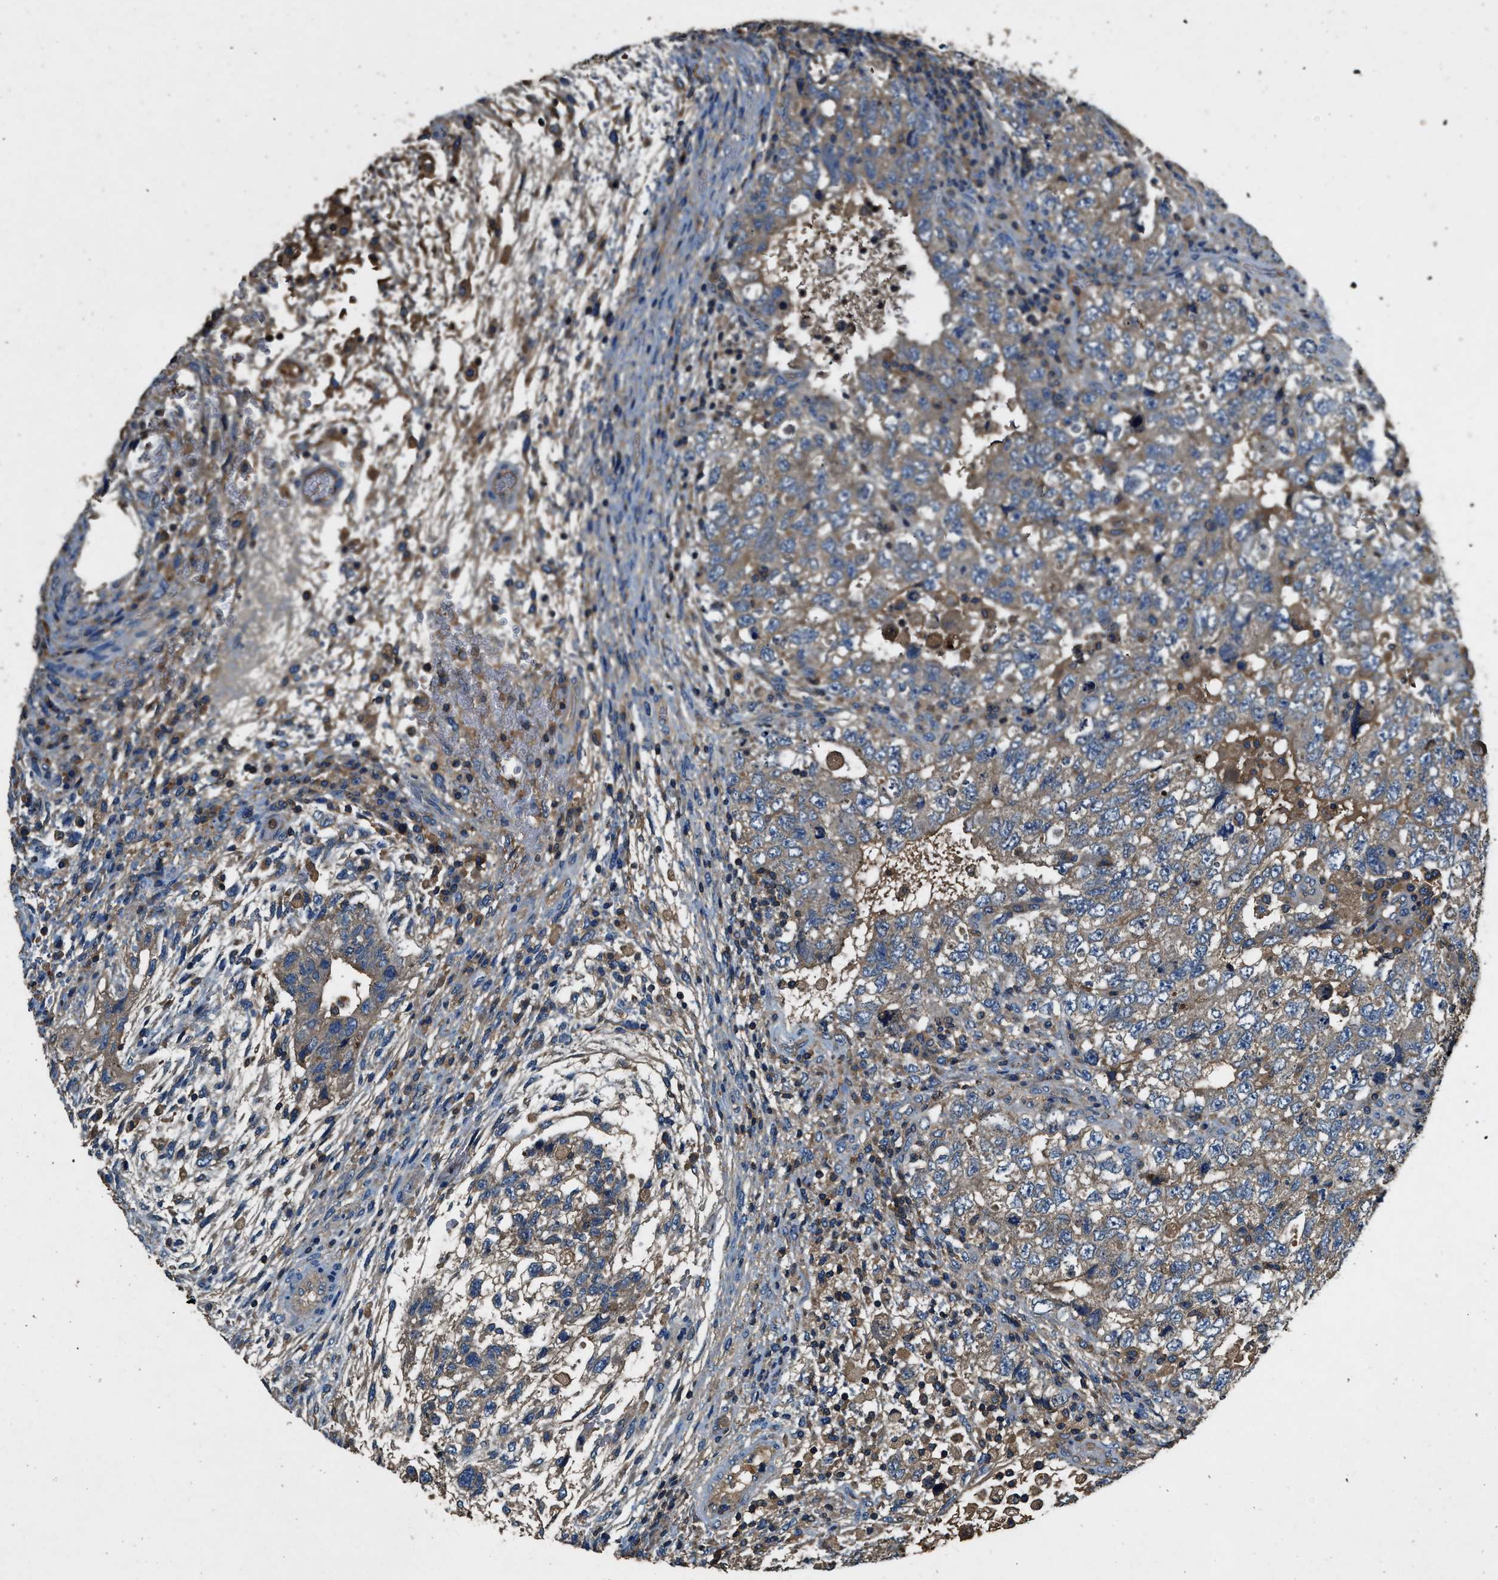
{"staining": {"intensity": "weak", "quantity": "25%-75%", "location": "cytoplasmic/membranous"}, "tissue": "testis cancer", "cell_type": "Tumor cells", "image_type": "cancer", "snomed": [{"axis": "morphology", "description": "Carcinoma, Embryonal, NOS"}, {"axis": "topography", "description": "Testis"}], "caption": "About 25%-75% of tumor cells in testis embryonal carcinoma reveal weak cytoplasmic/membranous protein staining as visualized by brown immunohistochemical staining.", "gene": "BLOC1S1", "patient": {"sex": "male", "age": 36}}